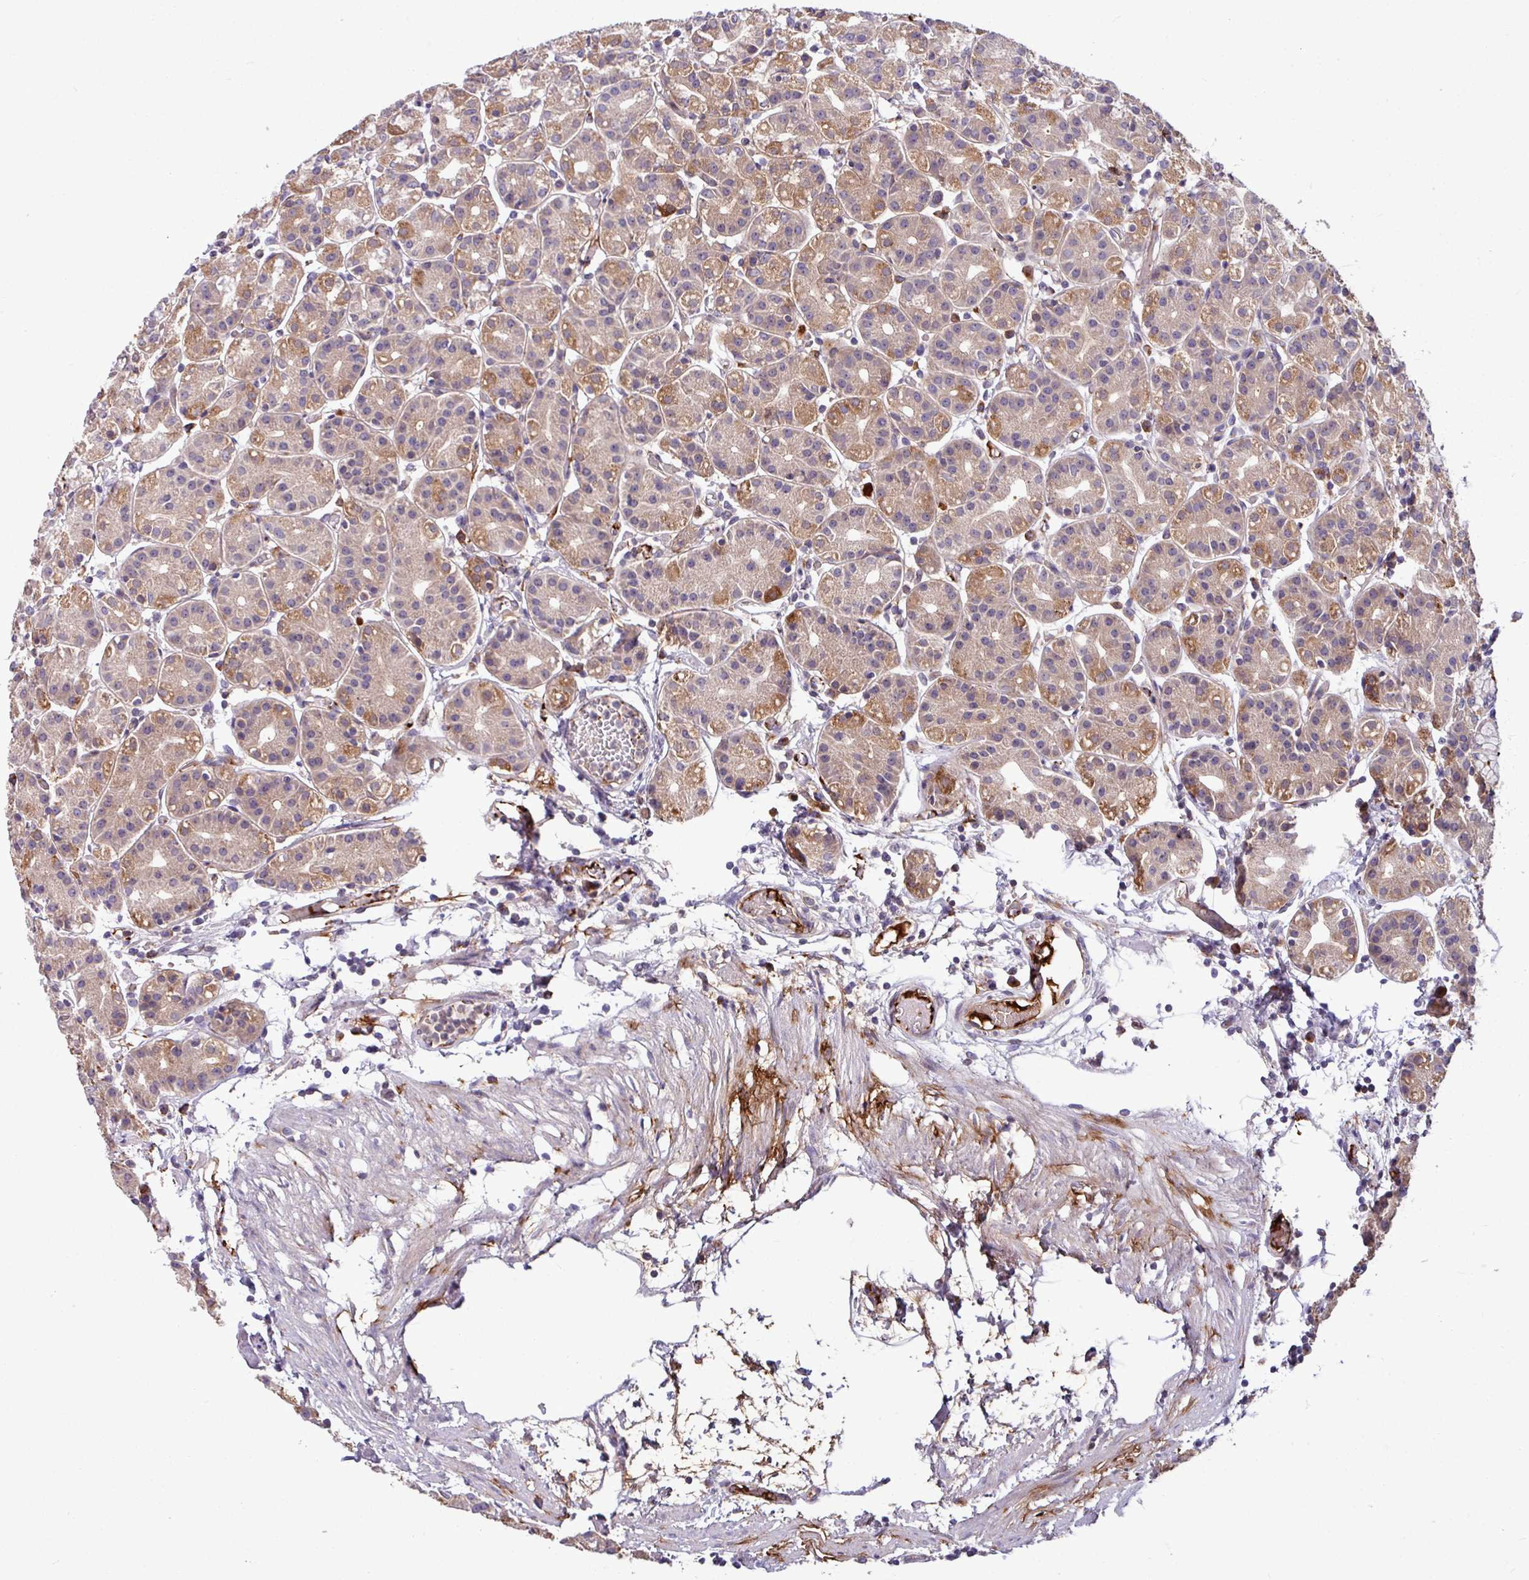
{"staining": {"intensity": "strong", "quantity": "25%-75%", "location": "cytoplasmic/membranous"}, "tissue": "stomach", "cell_type": "Glandular cells", "image_type": "normal", "snomed": [{"axis": "morphology", "description": "Normal tissue, NOS"}, {"axis": "topography", "description": "Stomach"}], "caption": "DAB (3,3'-diaminobenzidine) immunohistochemical staining of unremarkable stomach exhibits strong cytoplasmic/membranous protein staining in about 25%-75% of glandular cells.", "gene": "LSM12", "patient": {"sex": "female", "age": 57}}